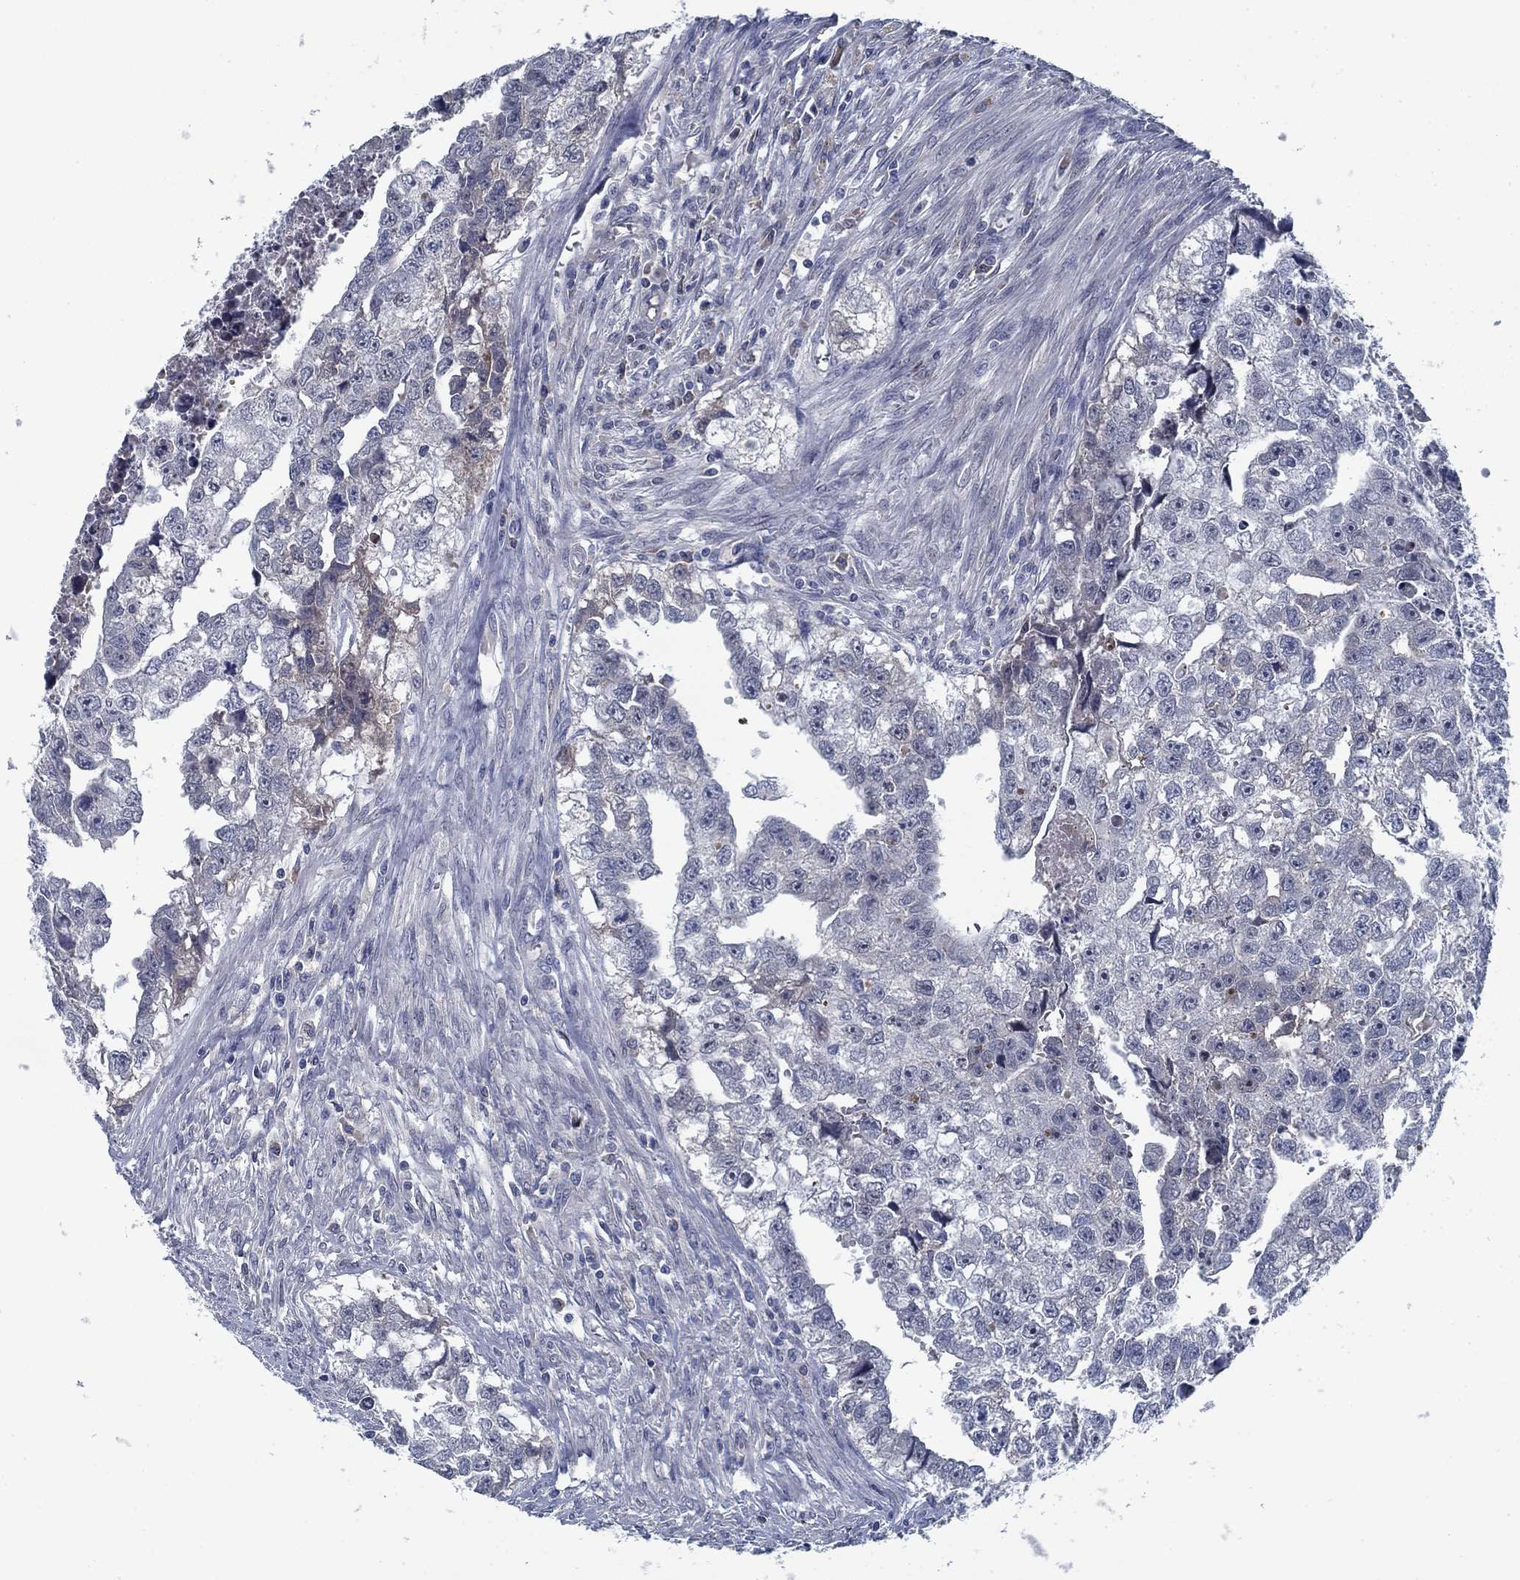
{"staining": {"intensity": "negative", "quantity": "none", "location": "none"}, "tissue": "testis cancer", "cell_type": "Tumor cells", "image_type": "cancer", "snomed": [{"axis": "morphology", "description": "Carcinoma, Embryonal, NOS"}, {"axis": "morphology", "description": "Teratoma, malignant, NOS"}, {"axis": "topography", "description": "Testis"}], "caption": "The immunohistochemistry (IHC) histopathology image has no significant expression in tumor cells of testis cancer (teratoma (malignant)) tissue.", "gene": "PNMA8A", "patient": {"sex": "male", "age": 44}}